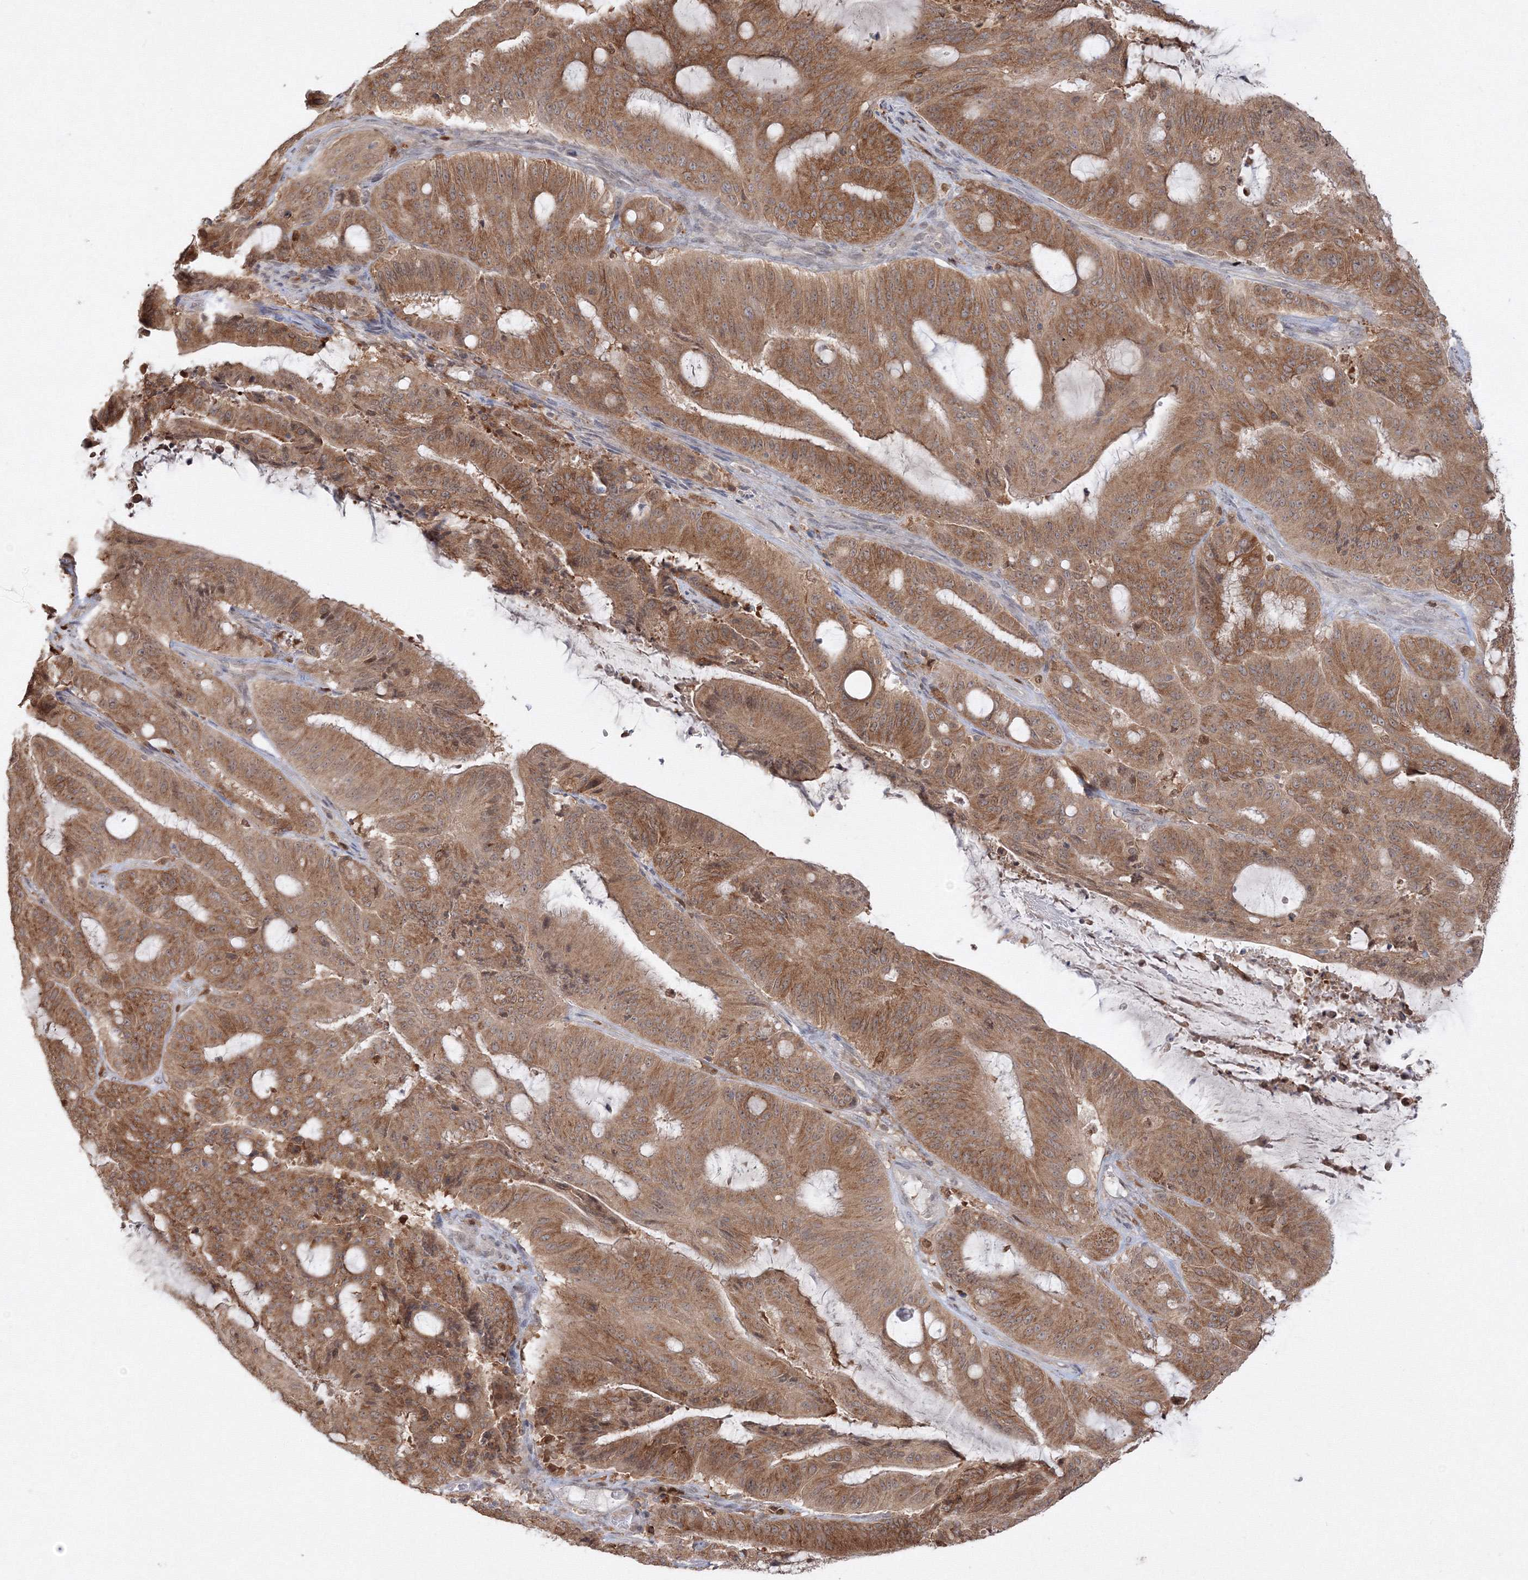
{"staining": {"intensity": "moderate", "quantity": ">75%", "location": "cytoplasmic/membranous"}, "tissue": "liver cancer", "cell_type": "Tumor cells", "image_type": "cancer", "snomed": [{"axis": "morphology", "description": "Normal tissue, NOS"}, {"axis": "morphology", "description": "Cholangiocarcinoma"}, {"axis": "topography", "description": "Liver"}, {"axis": "topography", "description": "Peripheral nerve tissue"}], "caption": "The photomicrograph demonstrates a brown stain indicating the presence of a protein in the cytoplasmic/membranous of tumor cells in liver cancer (cholangiocarcinoma).", "gene": "TMEM50B", "patient": {"sex": "female", "age": 73}}